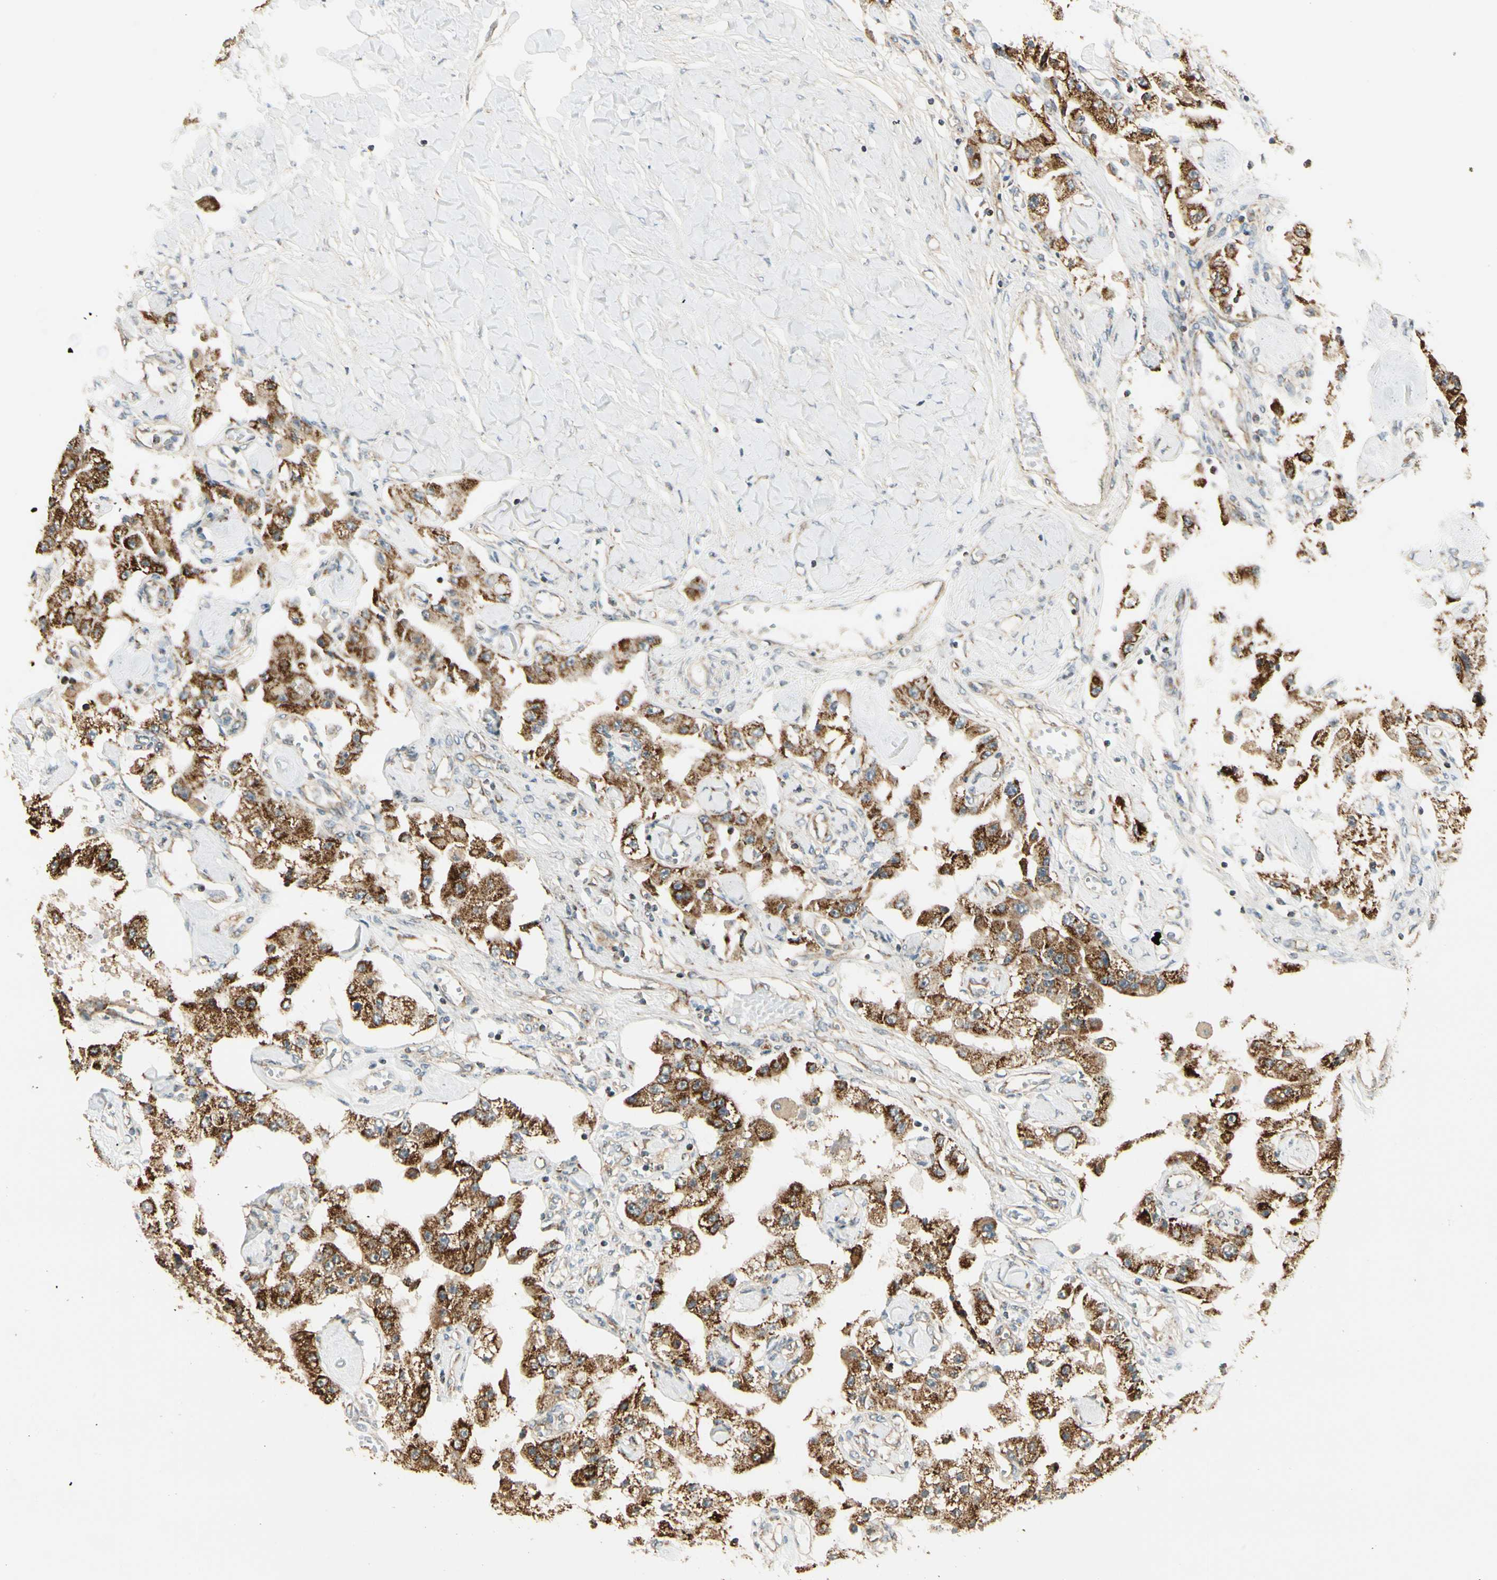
{"staining": {"intensity": "strong", "quantity": ">75%", "location": "cytoplasmic/membranous"}, "tissue": "carcinoid", "cell_type": "Tumor cells", "image_type": "cancer", "snomed": [{"axis": "morphology", "description": "Carcinoid, malignant, NOS"}, {"axis": "topography", "description": "Pancreas"}], "caption": "A brown stain shows strong cytoplasmic/membranous expression of a protein in malignant carcinoid tumor cells.", "gene": "EPHB3", "patient": {"sex": "male", "age": 41}}